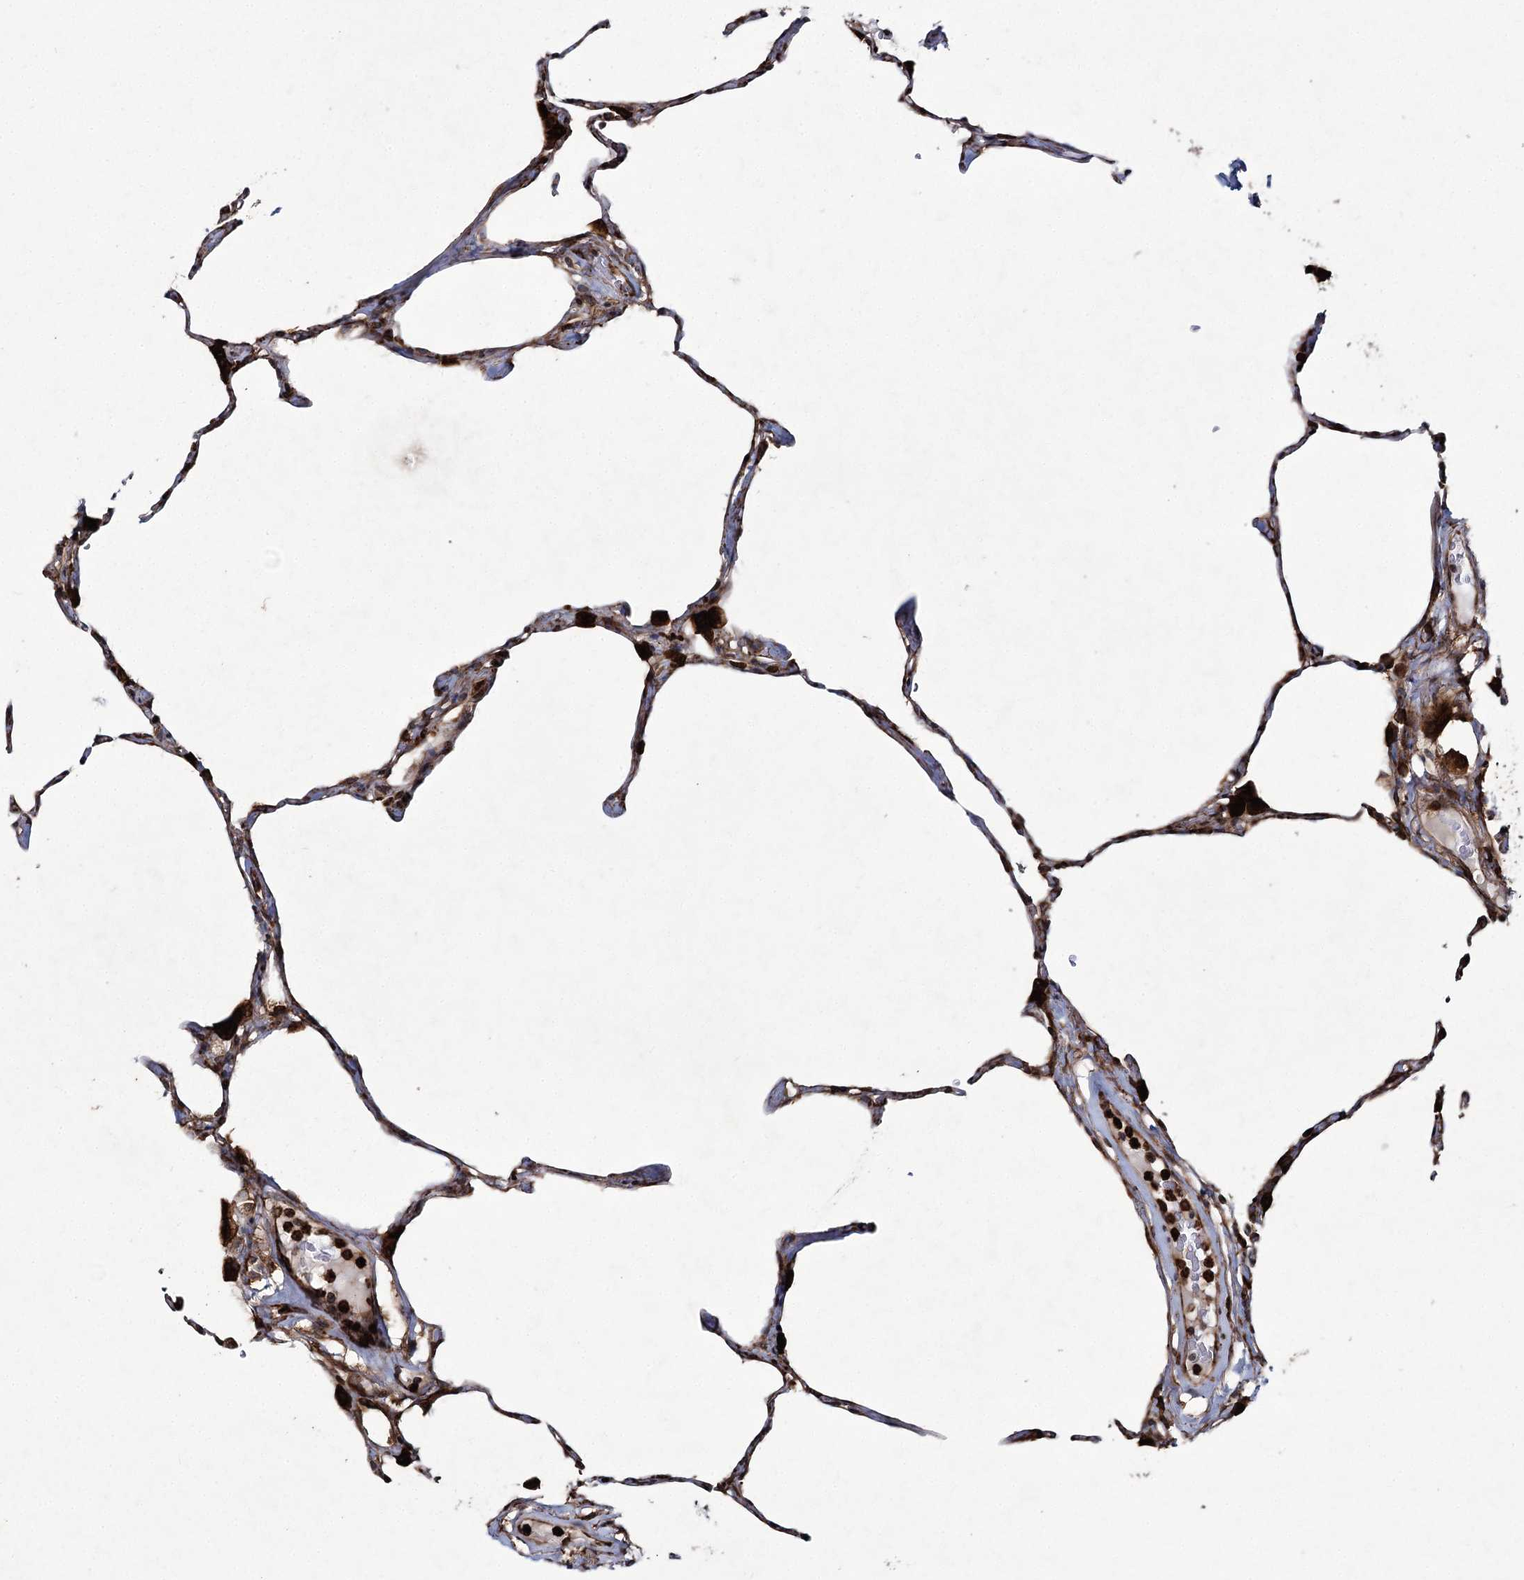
{"staining": {"intensity": "moderate", "quantity": ">75%", "location": "cytoplasmic/membranous"}, "tissue": "lung", "cell_type": "Alveolar cells", "image_type": "normal", "snomed": [{"axis": "morphology", "description": "Normal tissue, NOS"}, {"axis": "topography", "description": "Lung"}], "caption": "Immunohistochemistry (IHC) staining of normal lung, which exhibits medium levels of moderate cytoplasmic/membranous positivity in approximately >75% of alveolar cells indicating moderate cytoplasmic/membranous protein staining. The staining was performed using DAB (brown) for protein detection and nuclei were counterstained in hematoxylin (blue).", "gene": "DCUN1D4", "patient": {"sex": "male", "age": 65}}